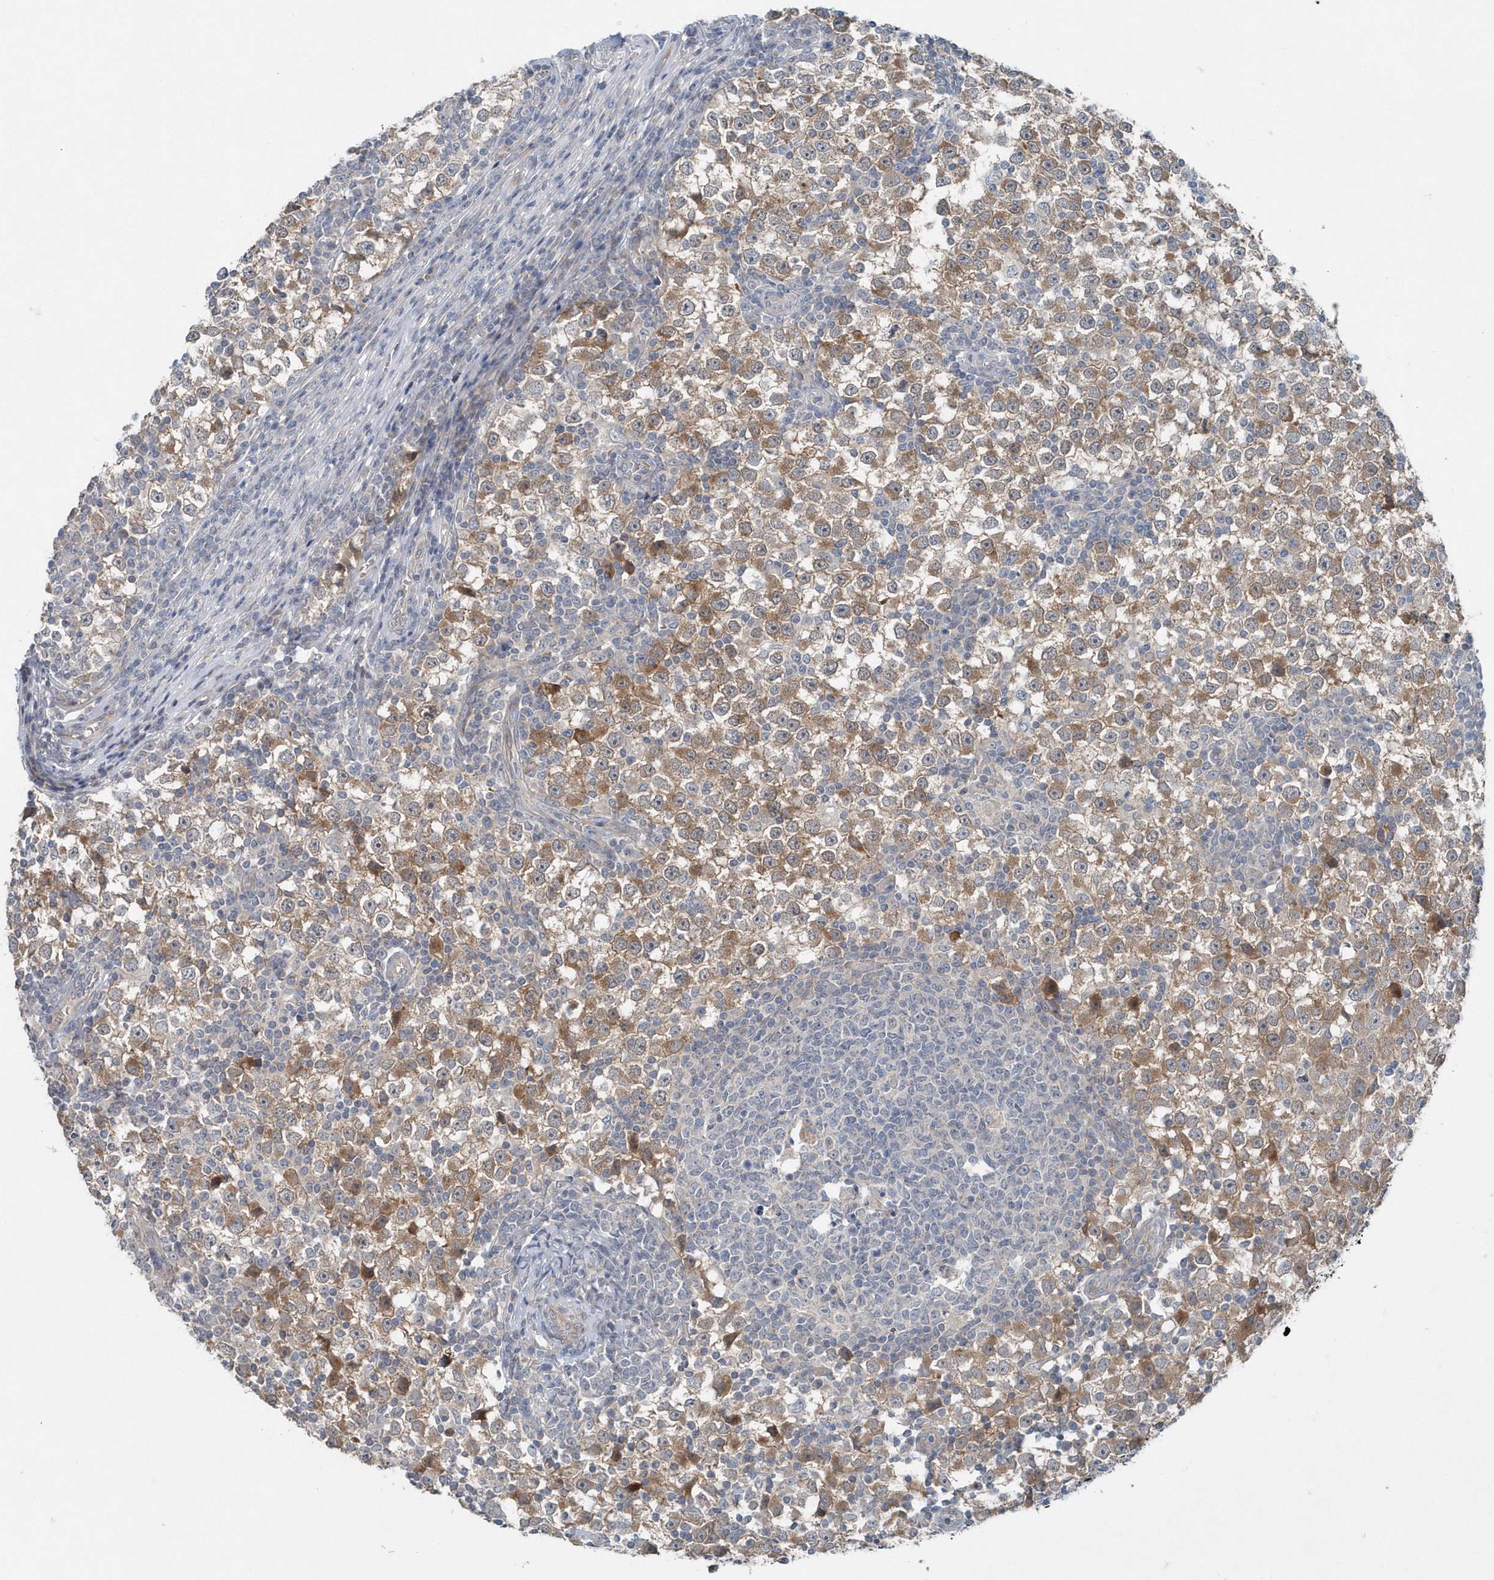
{"staining": {"intensity": "moderate", "quantity": ">75%", "location": "cytoplasmic/membranous"}, "tissue": "testis cancer", "cell_type": "Tumor cells", "image_type": "cancer", "snomed": [{"axis": "morphology", "description": "Seminoma, NOS"}, {"axis": "topography", "description": "Testis"}], "caption": "Seminoma (testis) tissue reveals moderate cytoplasmic/membranous positivity in about >75% of tumor cells", "gene": "MCC", "patient": {"sex": "male", "age": 65}}